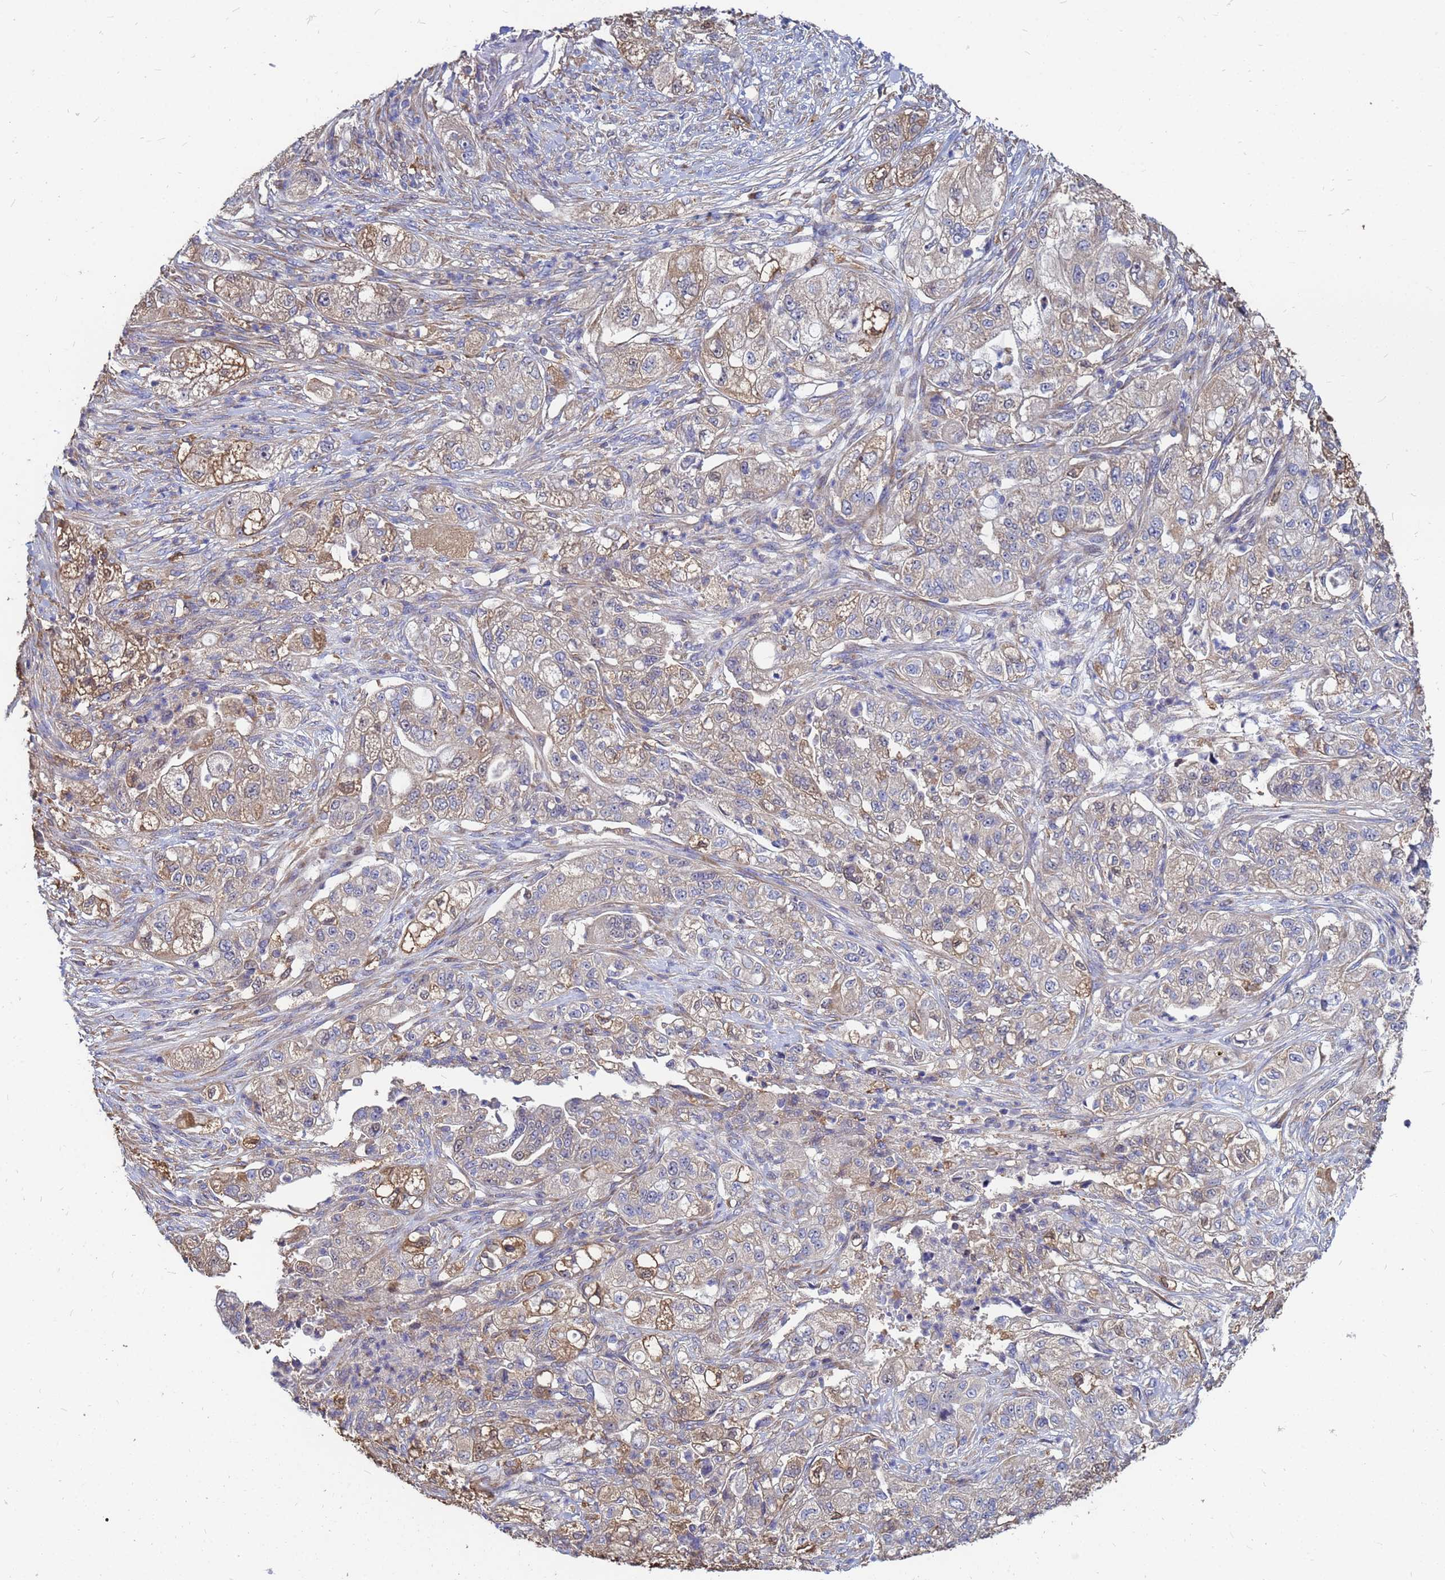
{"staining": {"intensity": "moderate", "quantity": "25%-75%", "location": "cytoplasmic/membranous"}, "tissue": "pancreatic cancer", "cell_type": "Tumor cells", "image_type": "cancer", "snomed": [{"axis": "morphology", "description": "Adenocarcinoma, NOS"}, {"axis": "topography", "description": "Pancreas"}], "caption": "Adenocarcinoma (pancreatic) tissue exhibits moderate cytoplasmic/membranous expression in about 25%-75% of tumor cells The protein of interest is shown in brown color, while the nuclei are stained blue.", "gene": "MOB2", "patient": {"sex": "female", "age": 78}}